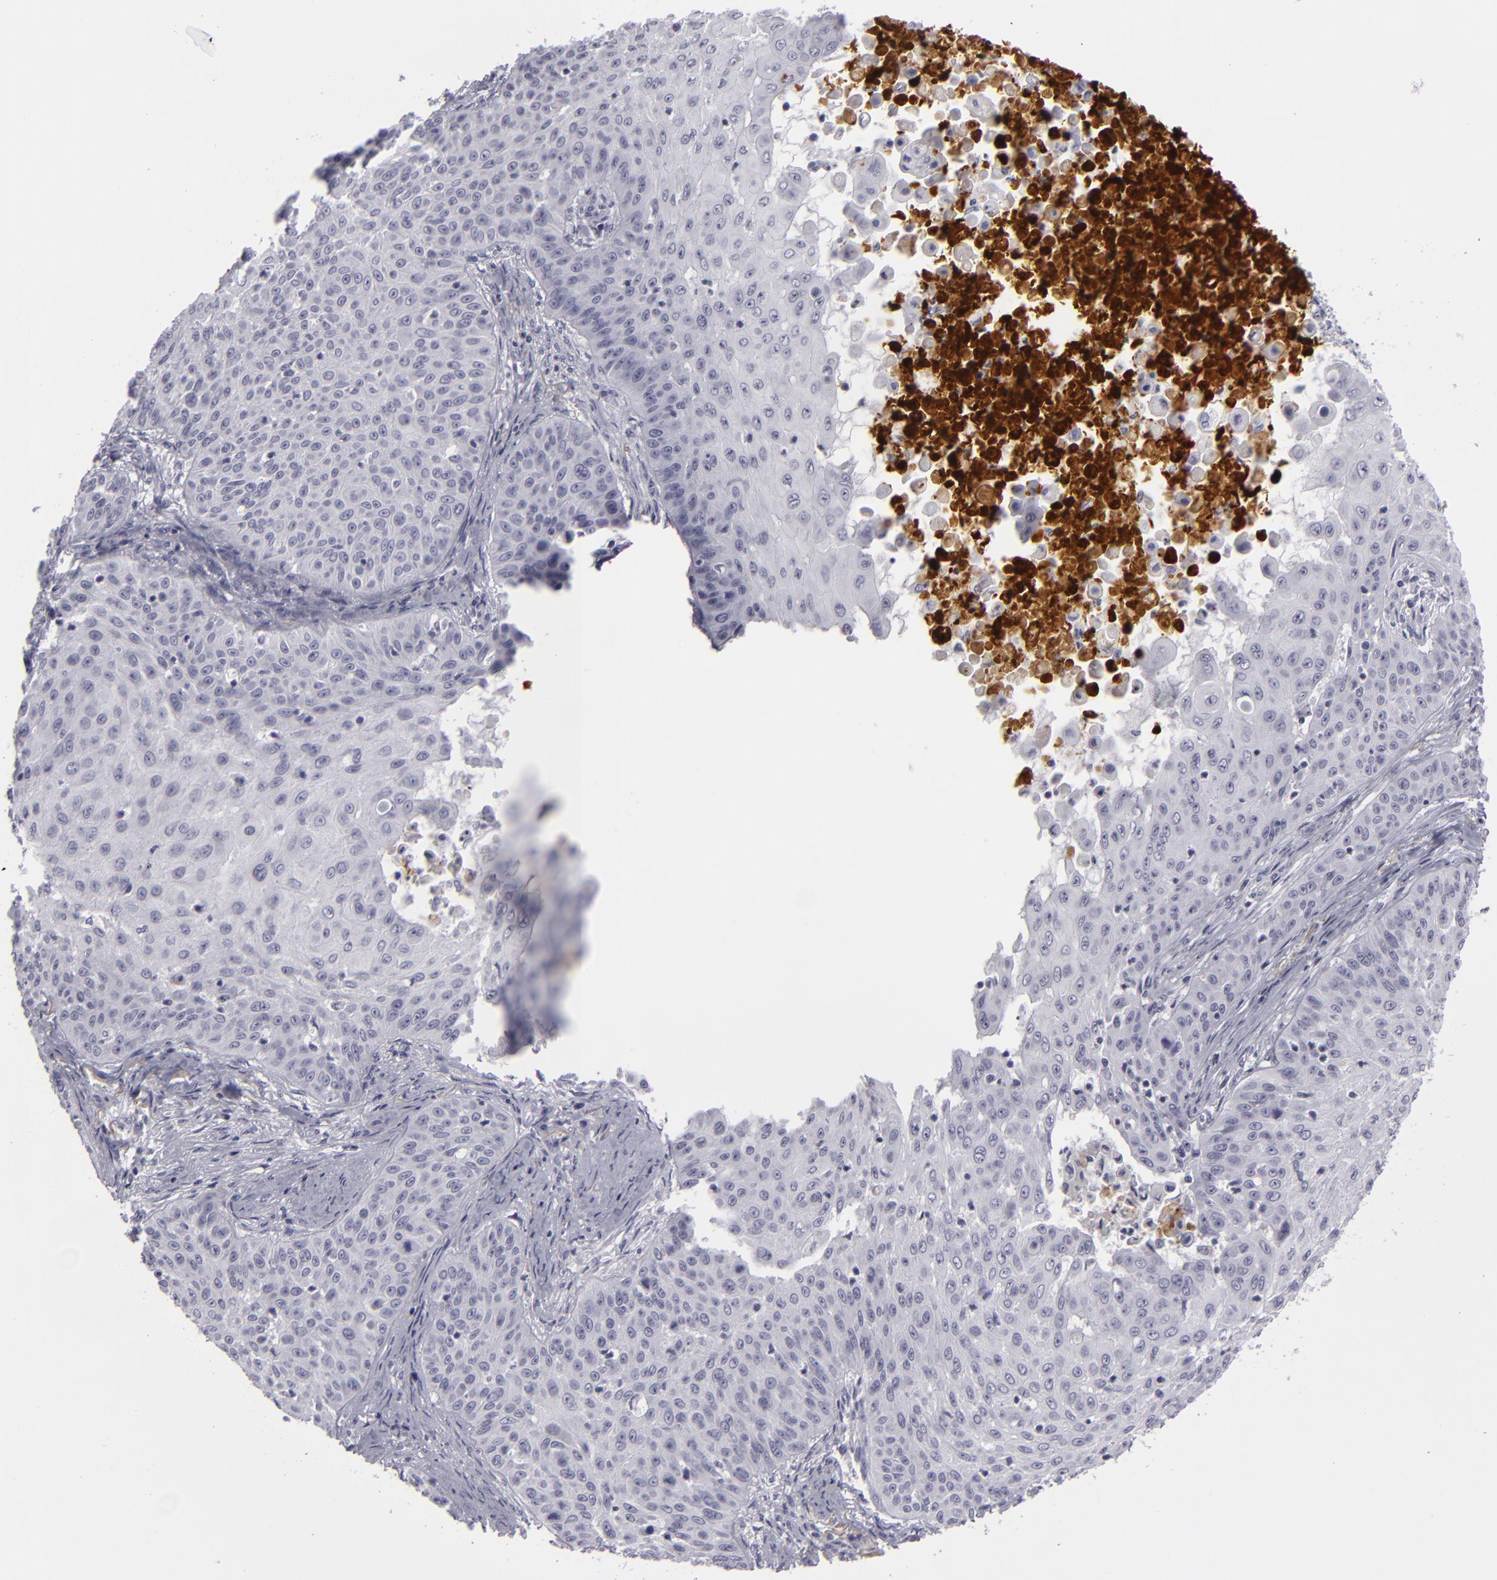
{"staining": {"intensity": "negative", "quantity": "none", "location": "none"}, "tissue": "skin cancer", "cell_type": "Tumor cells", "image_type": "cancer", "snomed": [{"axis": "morphology", "description": "Squamous cell carcinoma, NOS"}, {"axis": "topography", "description": "Skin"}], "caption": "Photomicrograph shows no protein expression in tumor cells of skin cancer (squamous cell carcinoma) tissue.", "gene": "C9", "patient": {"sex": "male", "age": 82}}